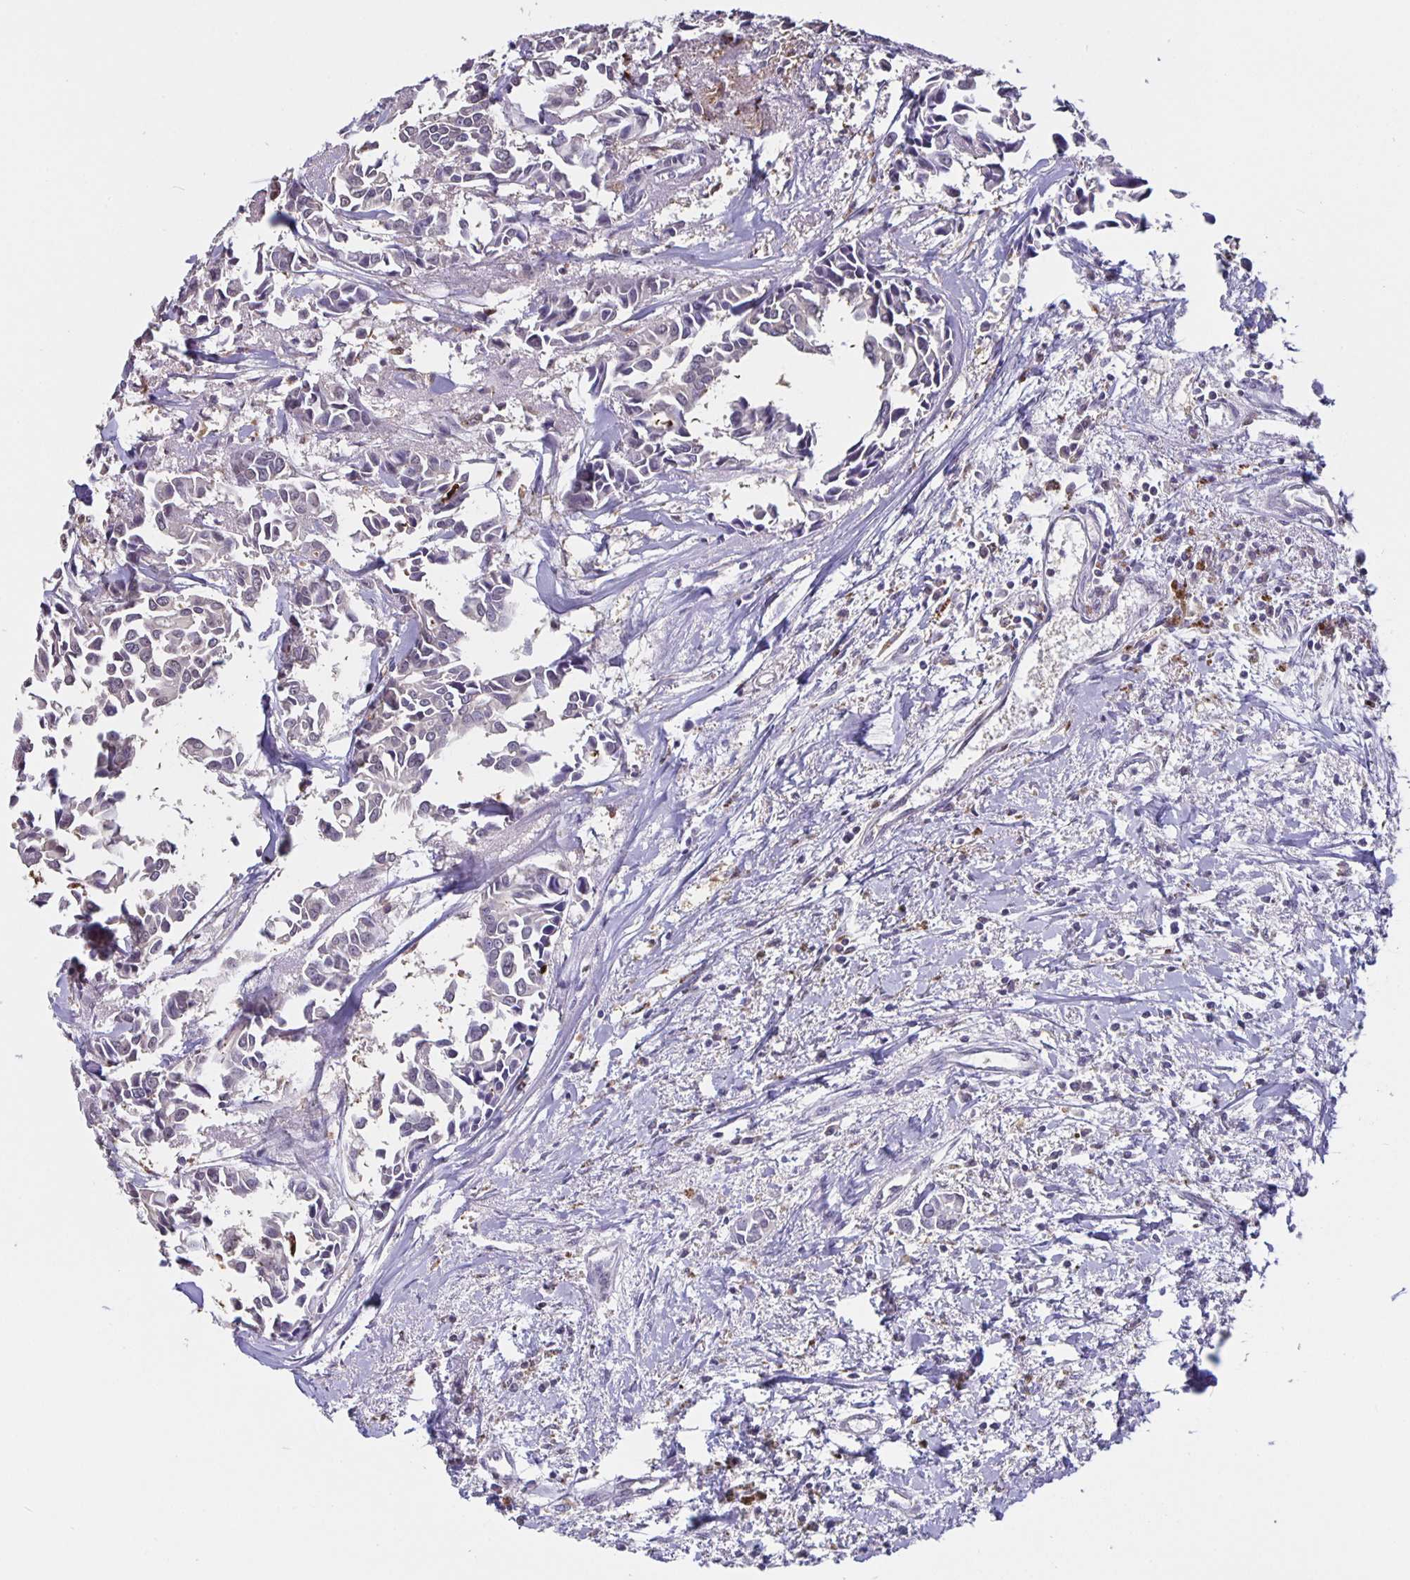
{"staining": {"intensity": "negative", "quantity": "none", "location": "none"}, "tissue": "breast cancer", "cell_type": "Tumor cells", "image_type": "cancer", "snomed": [{"axis": "morphology", "description": "Duct carcinoma"}, {"axis": "topography", "description": "Breast"}], "caption": "Breast cancer (infiltrating ductal carcinoma) was stained to show a protein in brown. There is no significant positivity in tumor cells.", "gene": "FEM1C", "patient": {"sex": "female", "age": 54}}